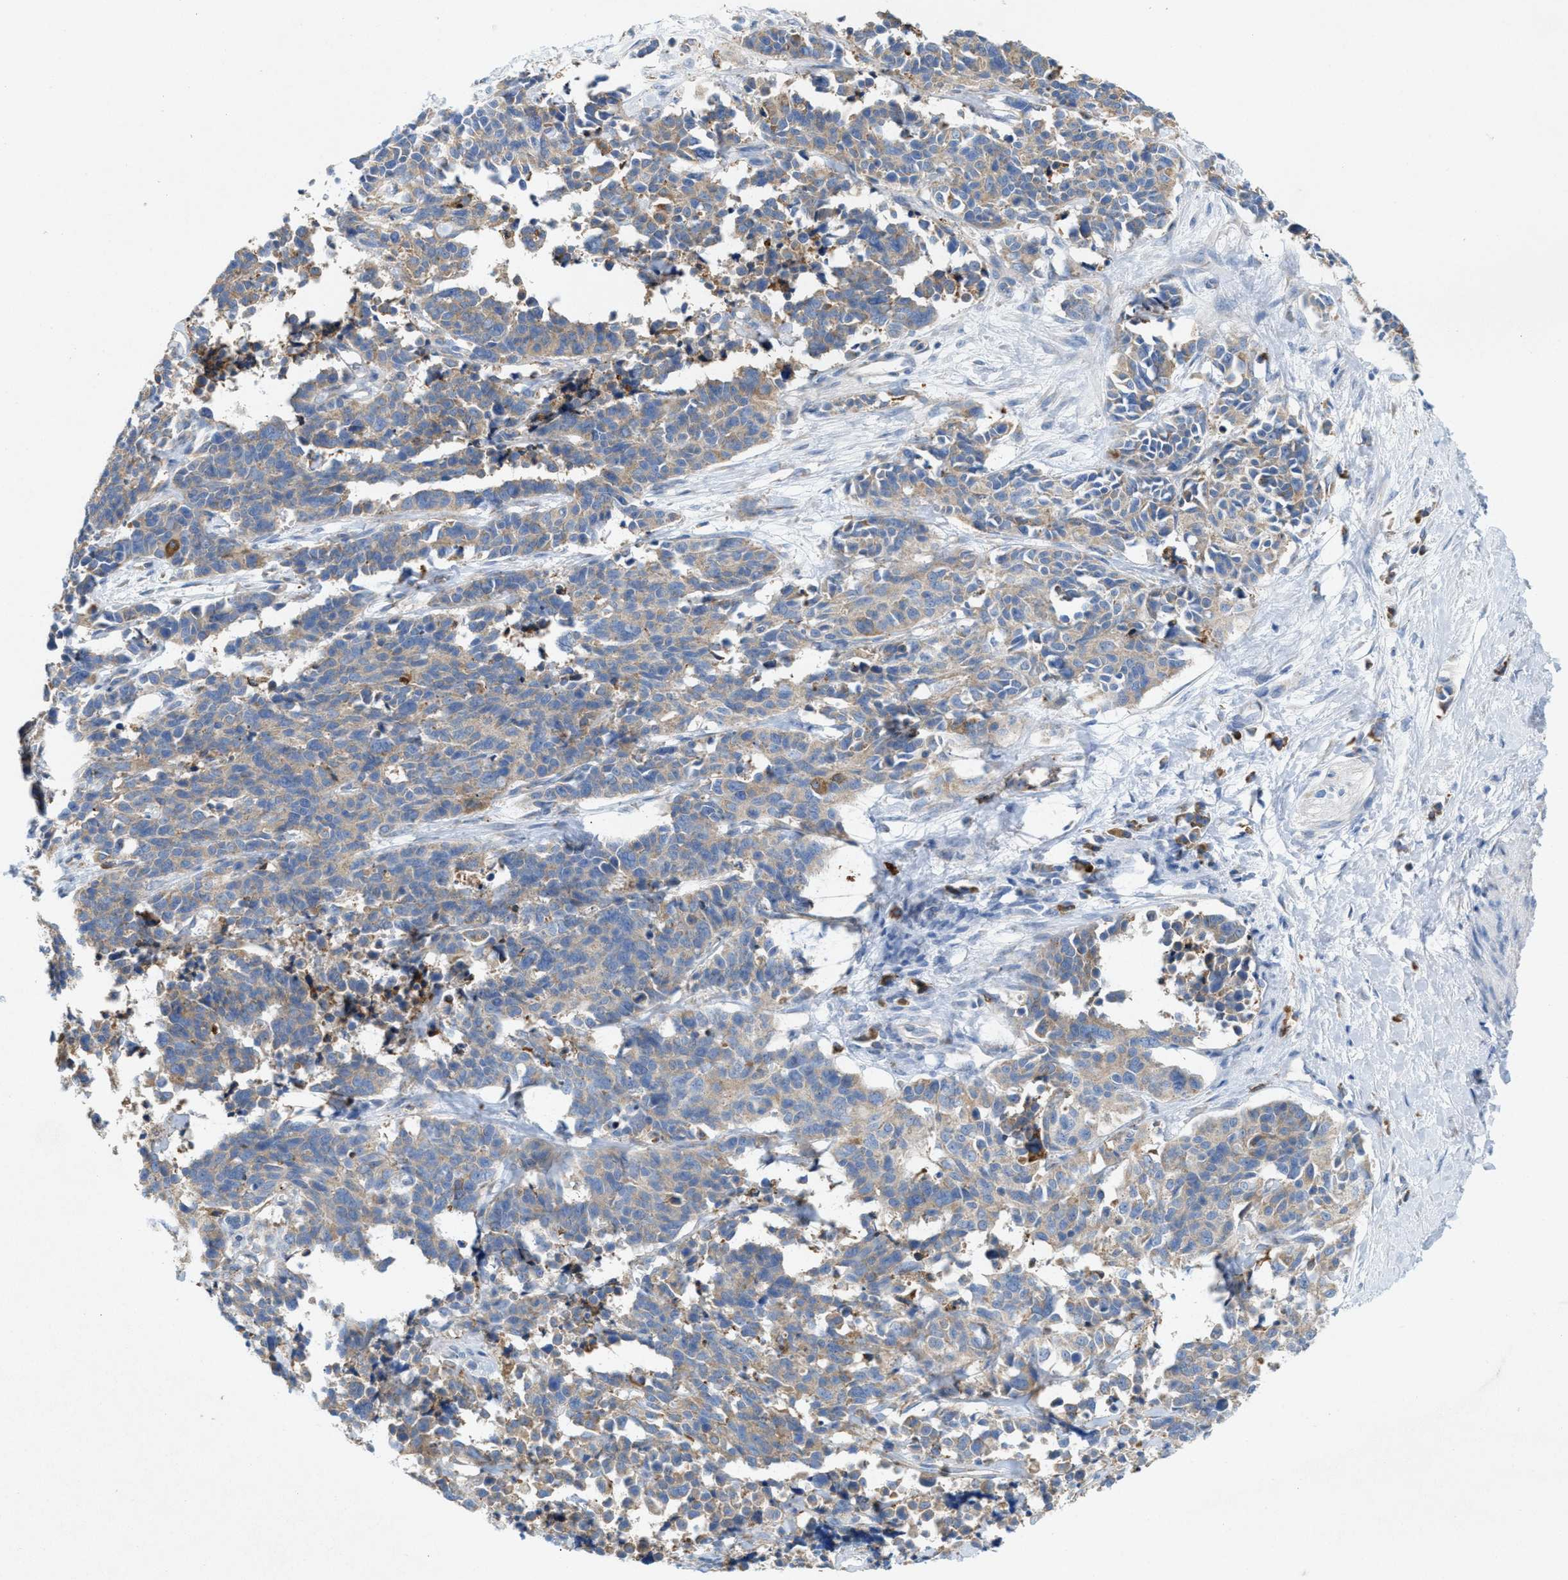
{"staining": {"intensity": "weak", "quantity": "25%-75%", "location": "cytoplasmic/membranous"}, "tissue": "cervical cancer", "cell_type": "Tumor cells", "image_type": "cancer", "snomed": [{"axis": "morphology", "description": "Squamous cell carcinoma, NOS"}, {"axis": "topography", "description": "Cervix"}], "caption": "The image reveals staining of squamous cell carcinoma (cervical), revealing weak cytoplasmic/membranous protein staining (brown color) within tumor cells.", "gene": "DYNC2I1", "patient": {"sex": "female", "age": 35}}